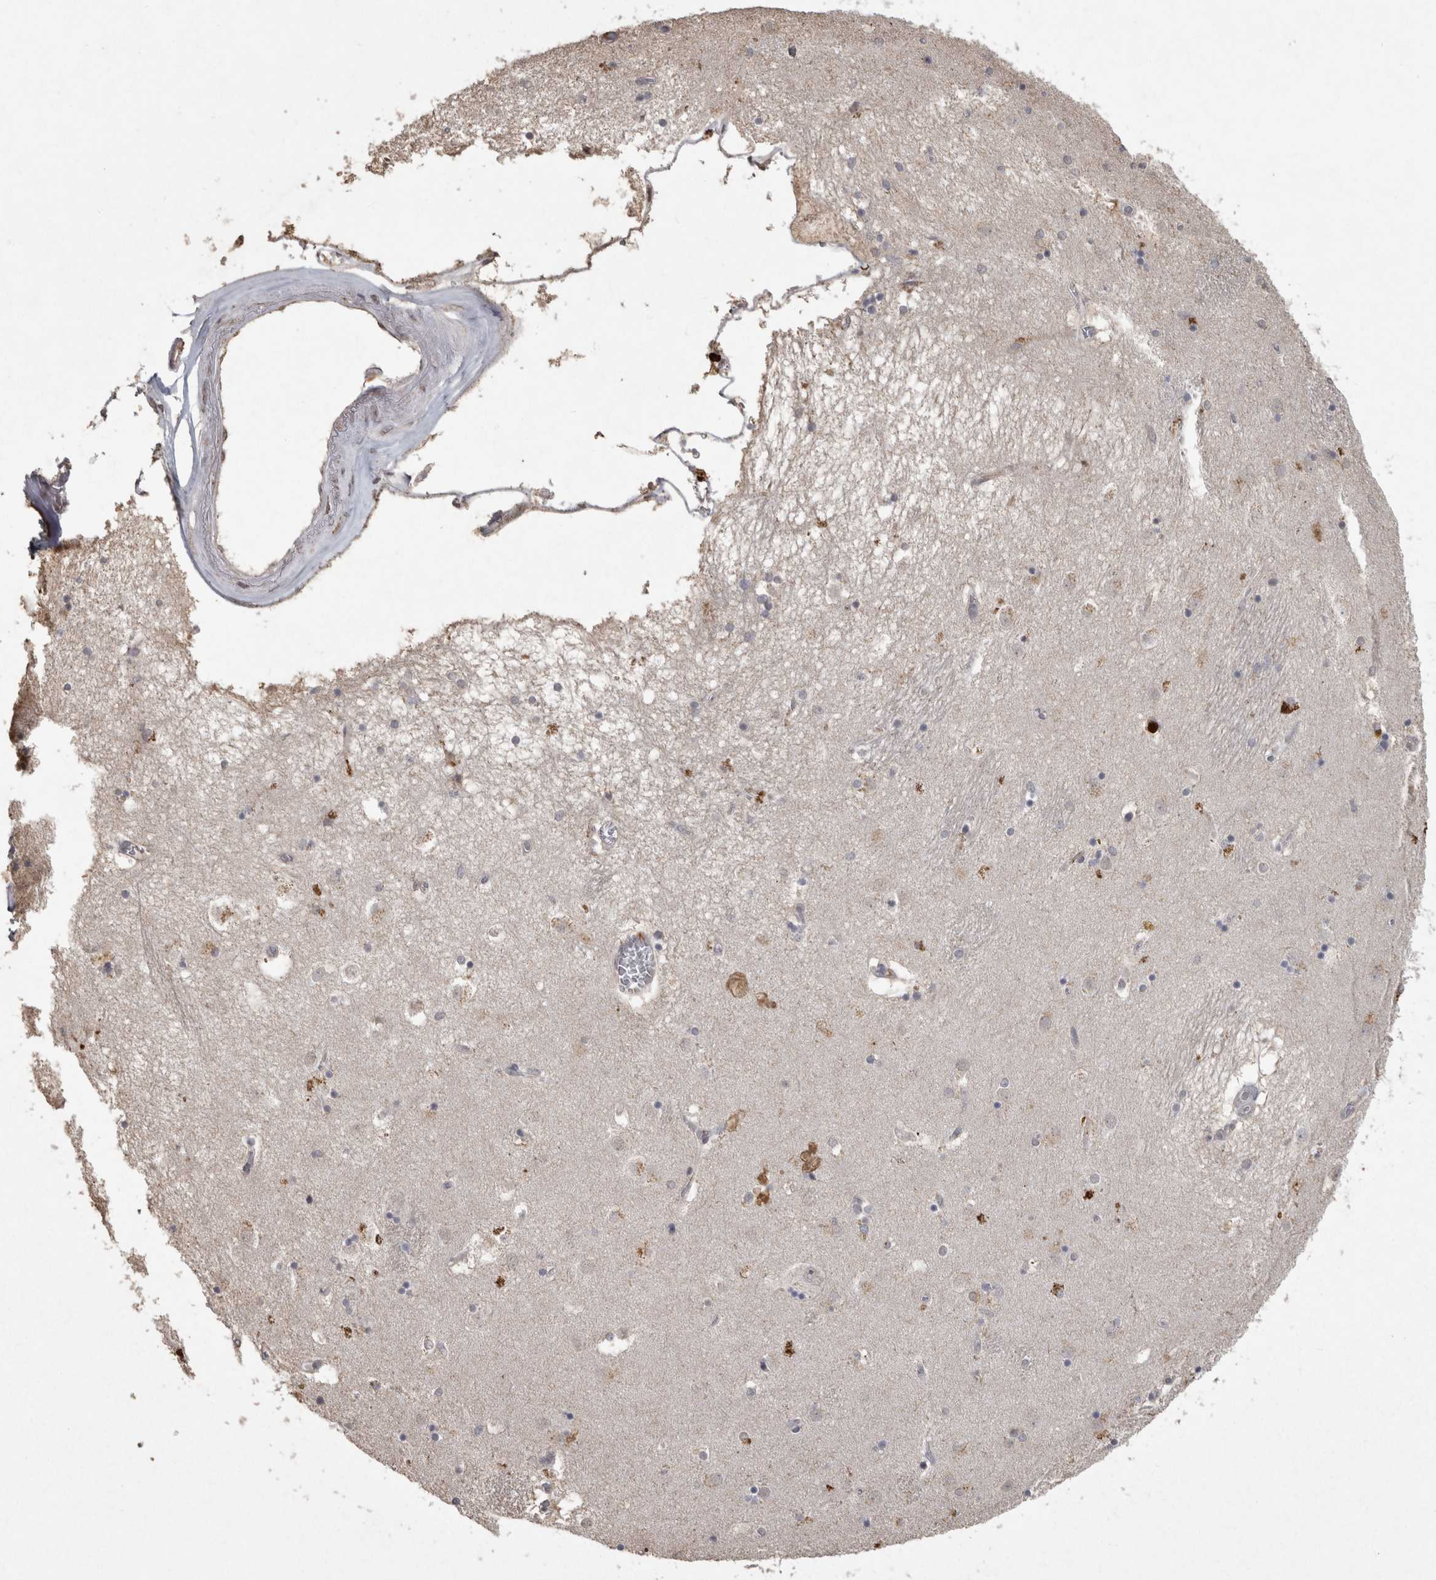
{"staining": {"intensity": "moderate", "quantity": "<25%", "location": "cytoplasmic/membranous"}, "tissue": "caudate", "cell_type": "Glial cells", "image_type": "normal", "snomed": [{"axis": "morphology", "description": "Normal tissue, NOS"}, {"axis": "topography", "description": "Lateral ventricle wall"}], "caption": "Protein expression analysis of unremarkable caudate demonstrates moderate cytoplasmic/membranous expression in approximately <25% of glial cells.", "gene": "MEP1A", "patient": {"sex": "male", "age": 70}}